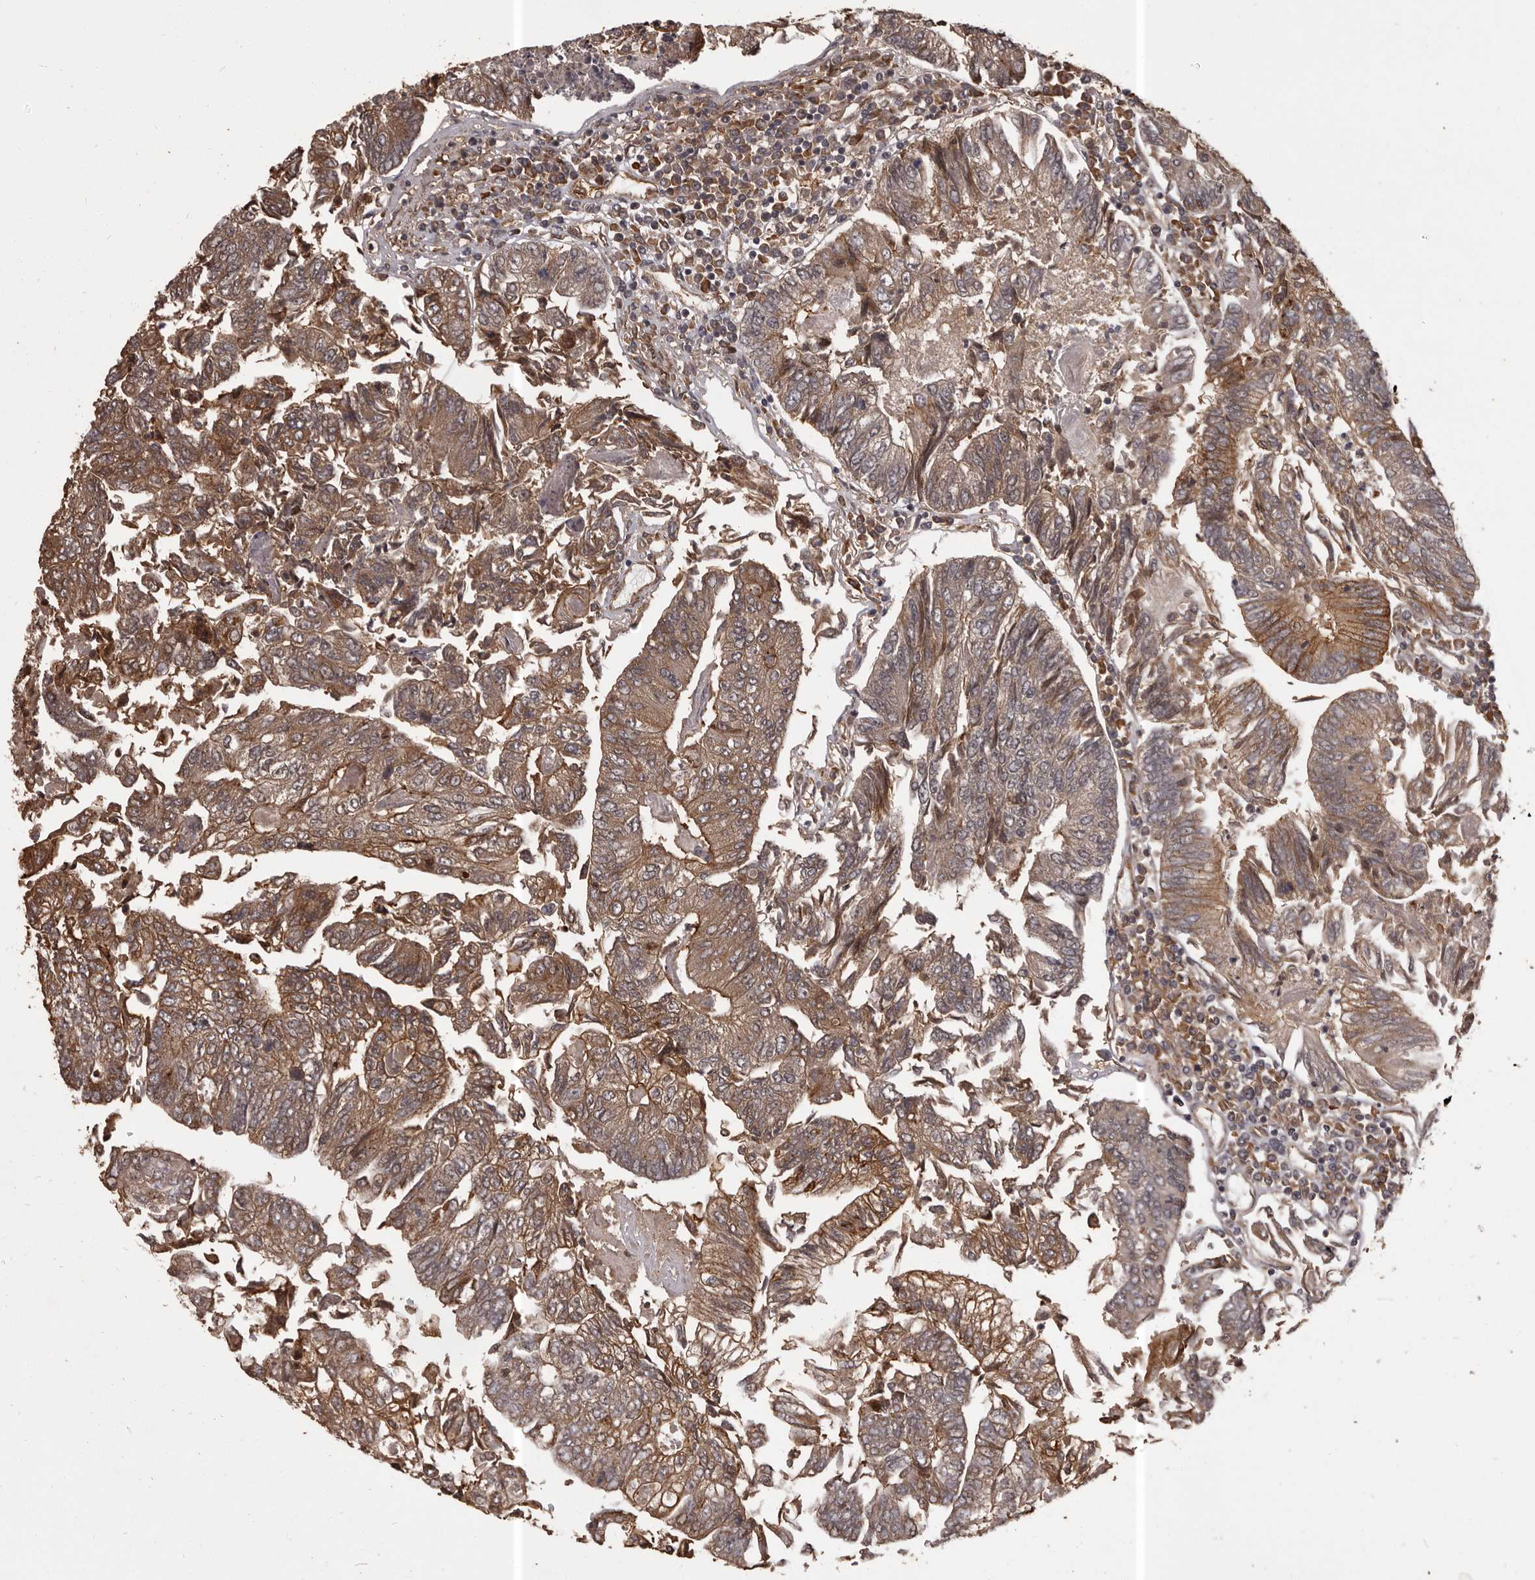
{"staining": {"intensity": "moderate", "quantity": ">75%", "location": "cytoplasmic/membranous"}, "tissue": "colorectal cancer", "cell_type": "Tumor cells", "image_type": "cancer", "snomed": [{"axis": "morphology", "description": "Adenocarcinoma, NOS"}, {"axis": "topography", "description": "Colon"}], "caption": "Immunohistochemical staining of human colorectal cancer (adenocarcinoma) displays moderate cytoplasmic/membranous protein staining in approximately >75% of tumor cells.", "gene": "SLITRK6", "patient": {"sex": "female", "age": 67}}